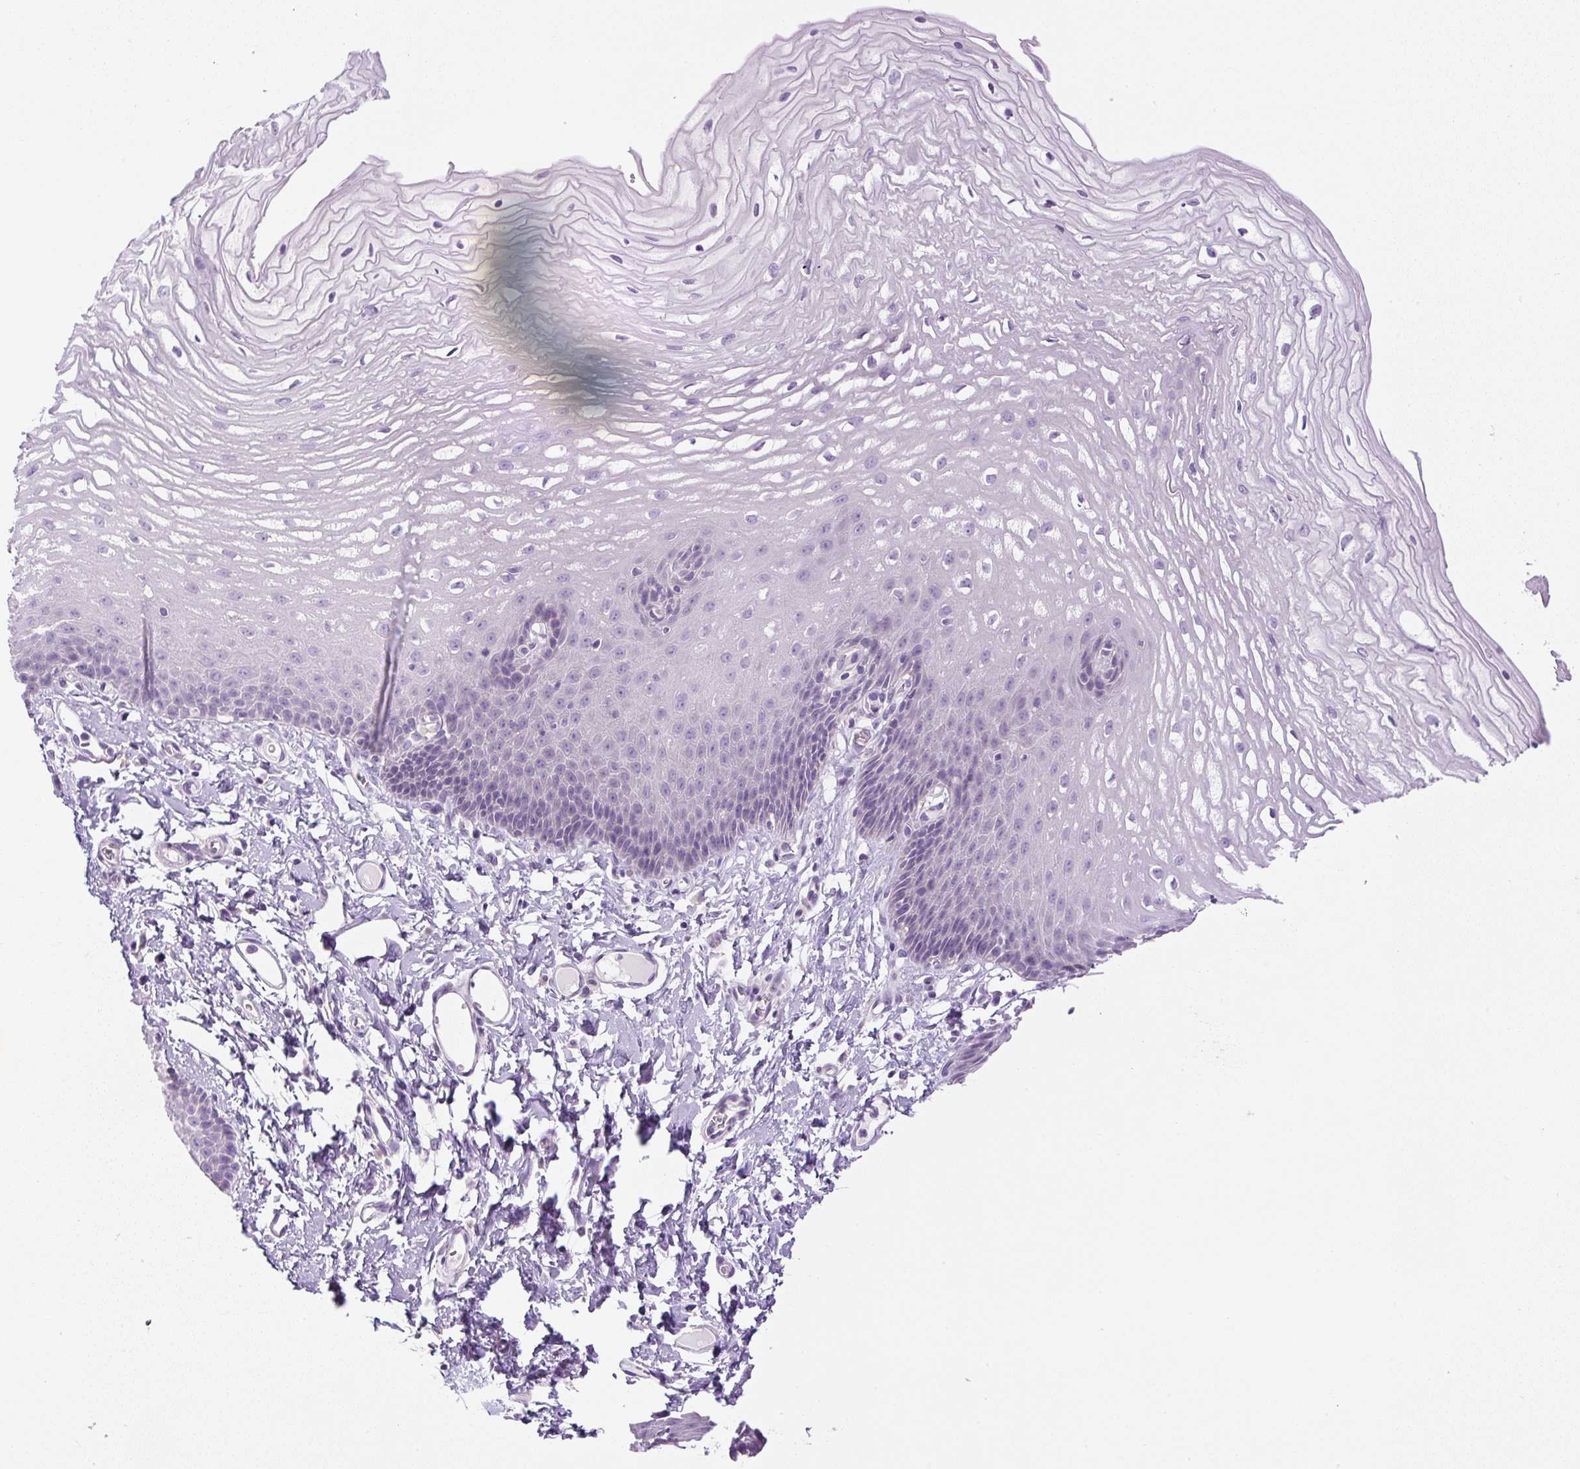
{"staining": {"intensity": "negative", "quantity": "none", "location": "none"}, "tissue": "esophagus", "cell_type": "Squamous epithelial cells", "image_type": "normal", "snomed": [{"axis": "morphology", "description": "Normal tissue, NOS"}, {"axis": "topography", "description": "Esophagus"}], "caption": "An IHC histopathology image of unremarkable esophagus is shown. There is no staining in squamous epithelial cells of esophagus. (DAB IHC with hematoxylin counter stain).", "gene": "UBL3", "patient": {"sex": "male", "age": 70}}